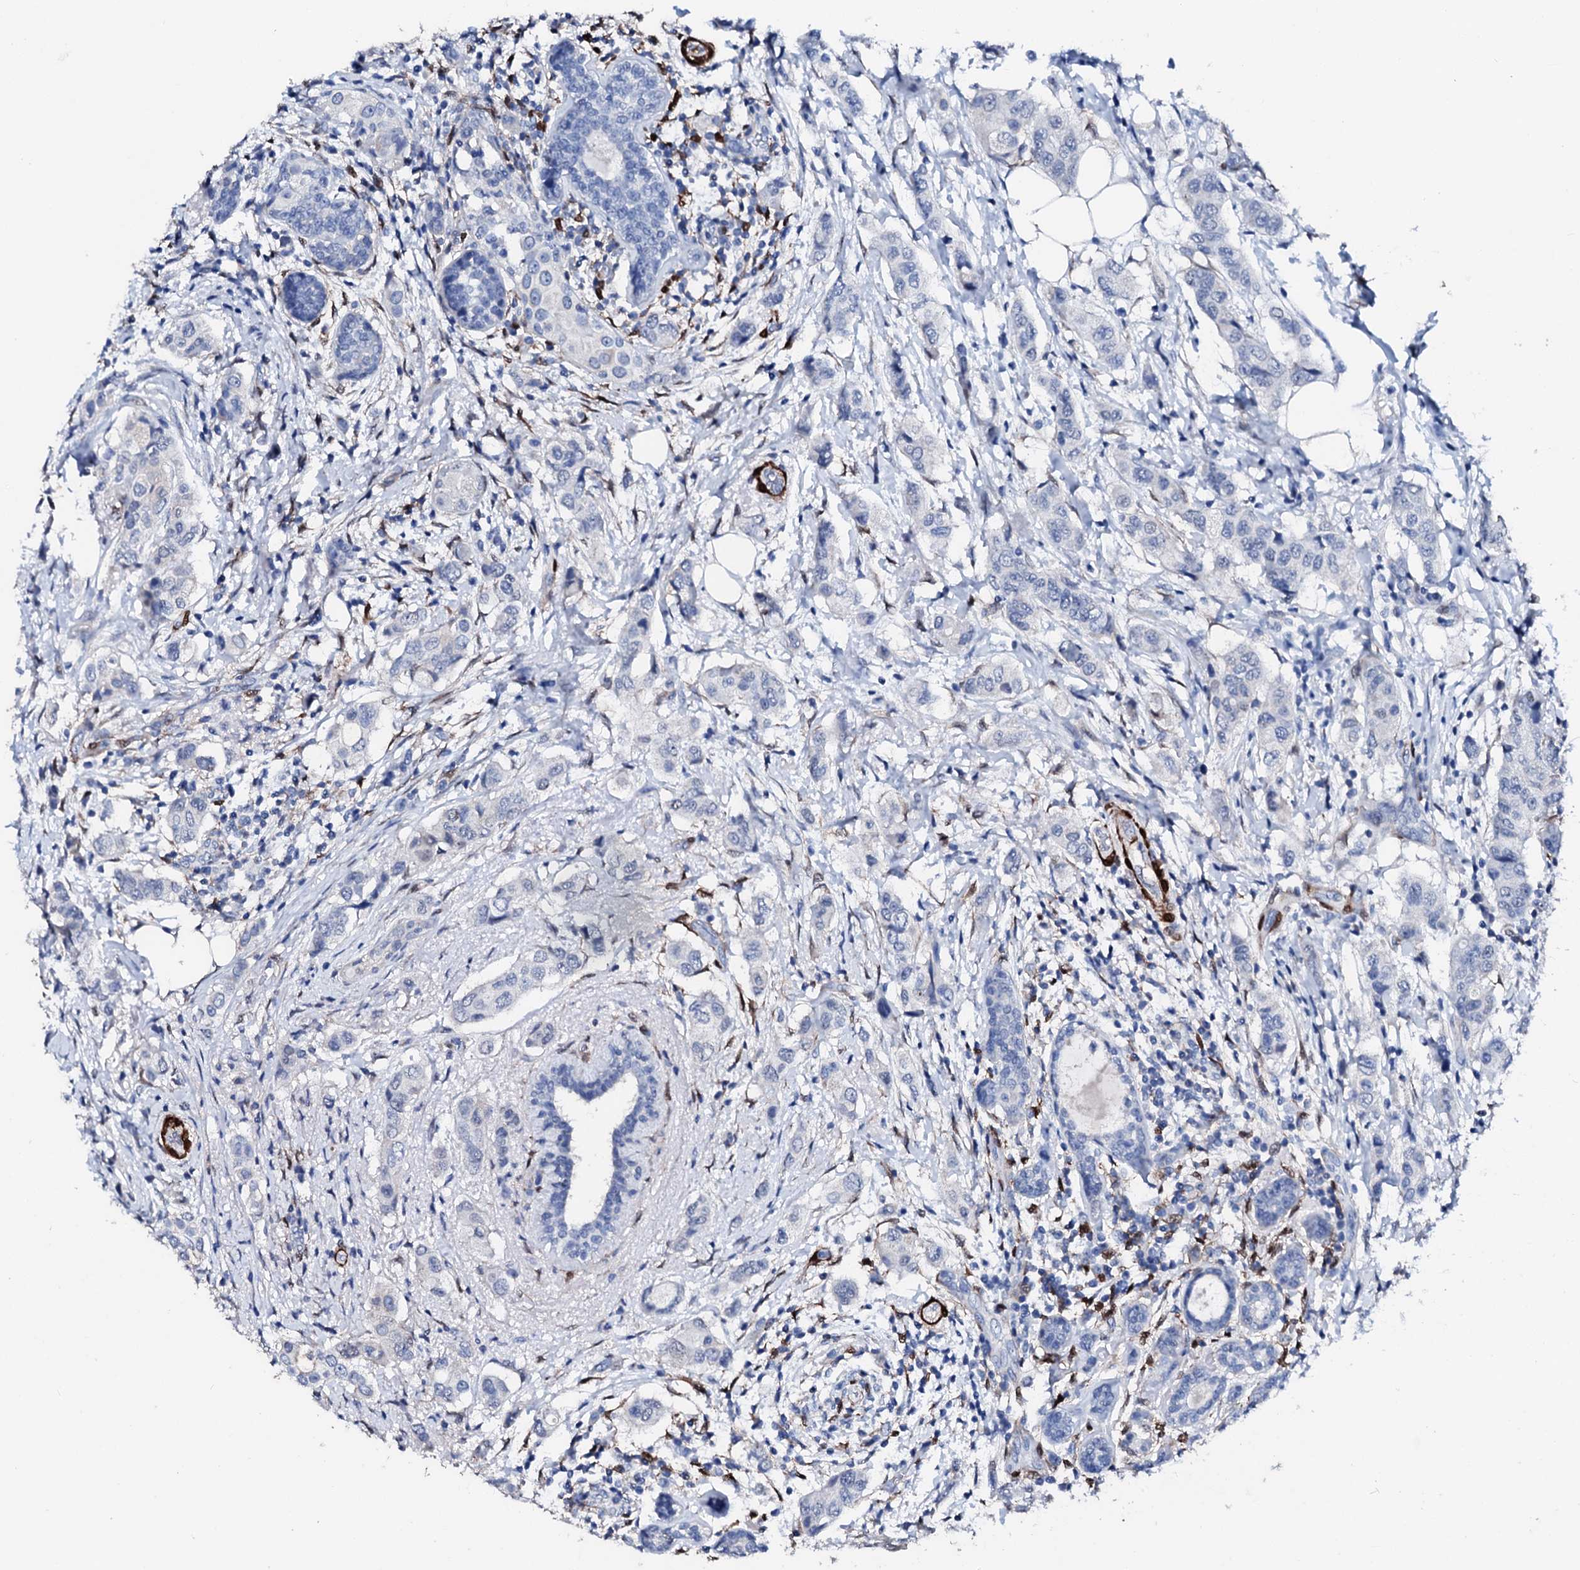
{"staining": {"intensity": "negative", "quantity": "none", "location": "none"}, "tissue": "breast cancer", "cell_type": "Tumor cells", "image_type": "cancer", "snomed": [{"axis": "morphology", "description": "Lobular carcinoma"}, {"axis": "topography", "description": "Breast"}], "caption": "Breast lobular carcinoma was stained to show a protein in brown. There is no significant staining in tumor cells.", "gene": "NRIP2", "patient": {"sex": "female", "age": 51}}